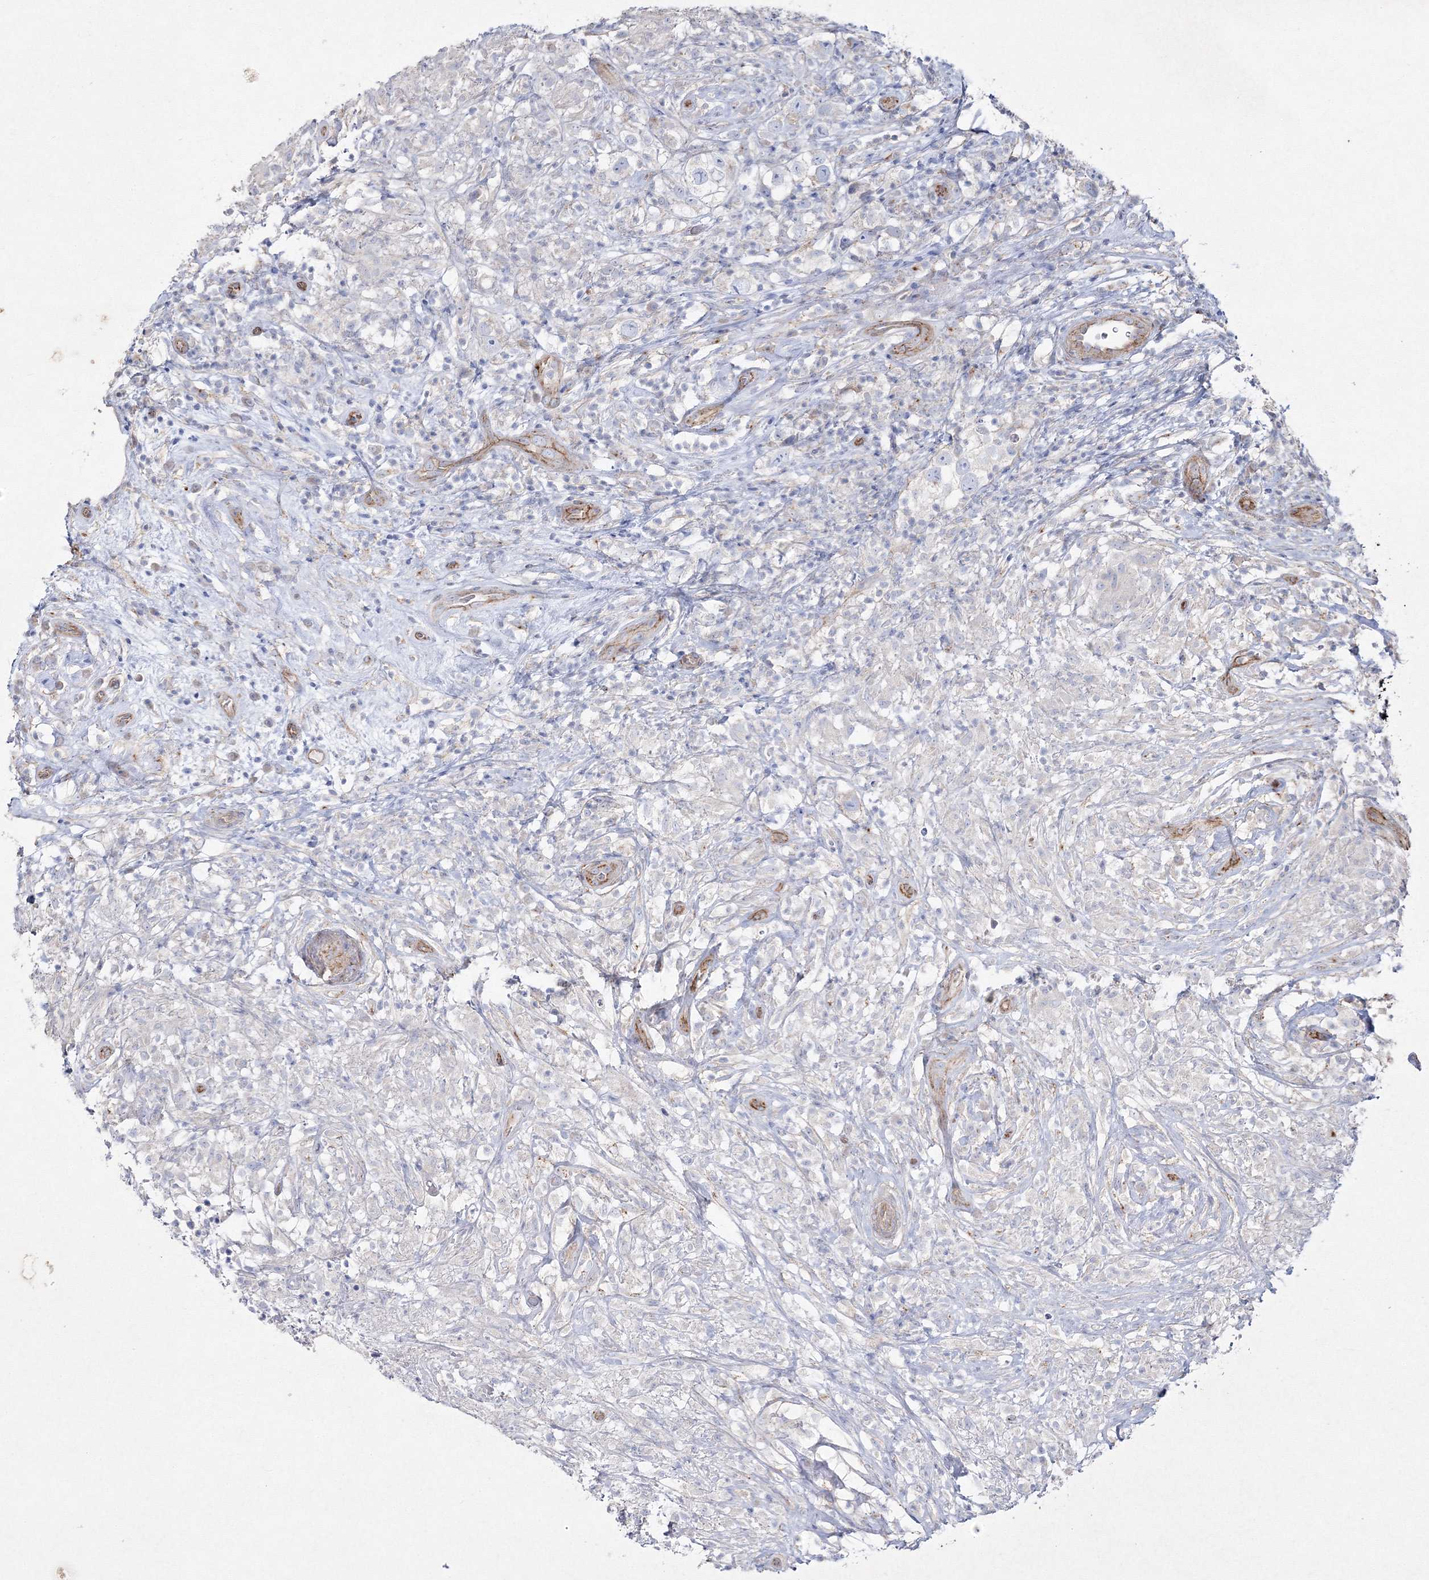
{"staining": {"intensity": "negative", "quantity": "none", "location": "none"}, "tissue": "testis cancer", "cell_type": "Tumor cells", "image_type": "cancer", "snomed": [{"axis": "morphology", "description": "Seminoma, NOS"}, {"axis": "topography", "description": "Testis"}], "caption": "Human testis seminoma stained for a protein using immunohistochemistry shows no positivity in tumor cells.", "gene": "NAA40", "patient": {"sex": "male", "age": 49}}